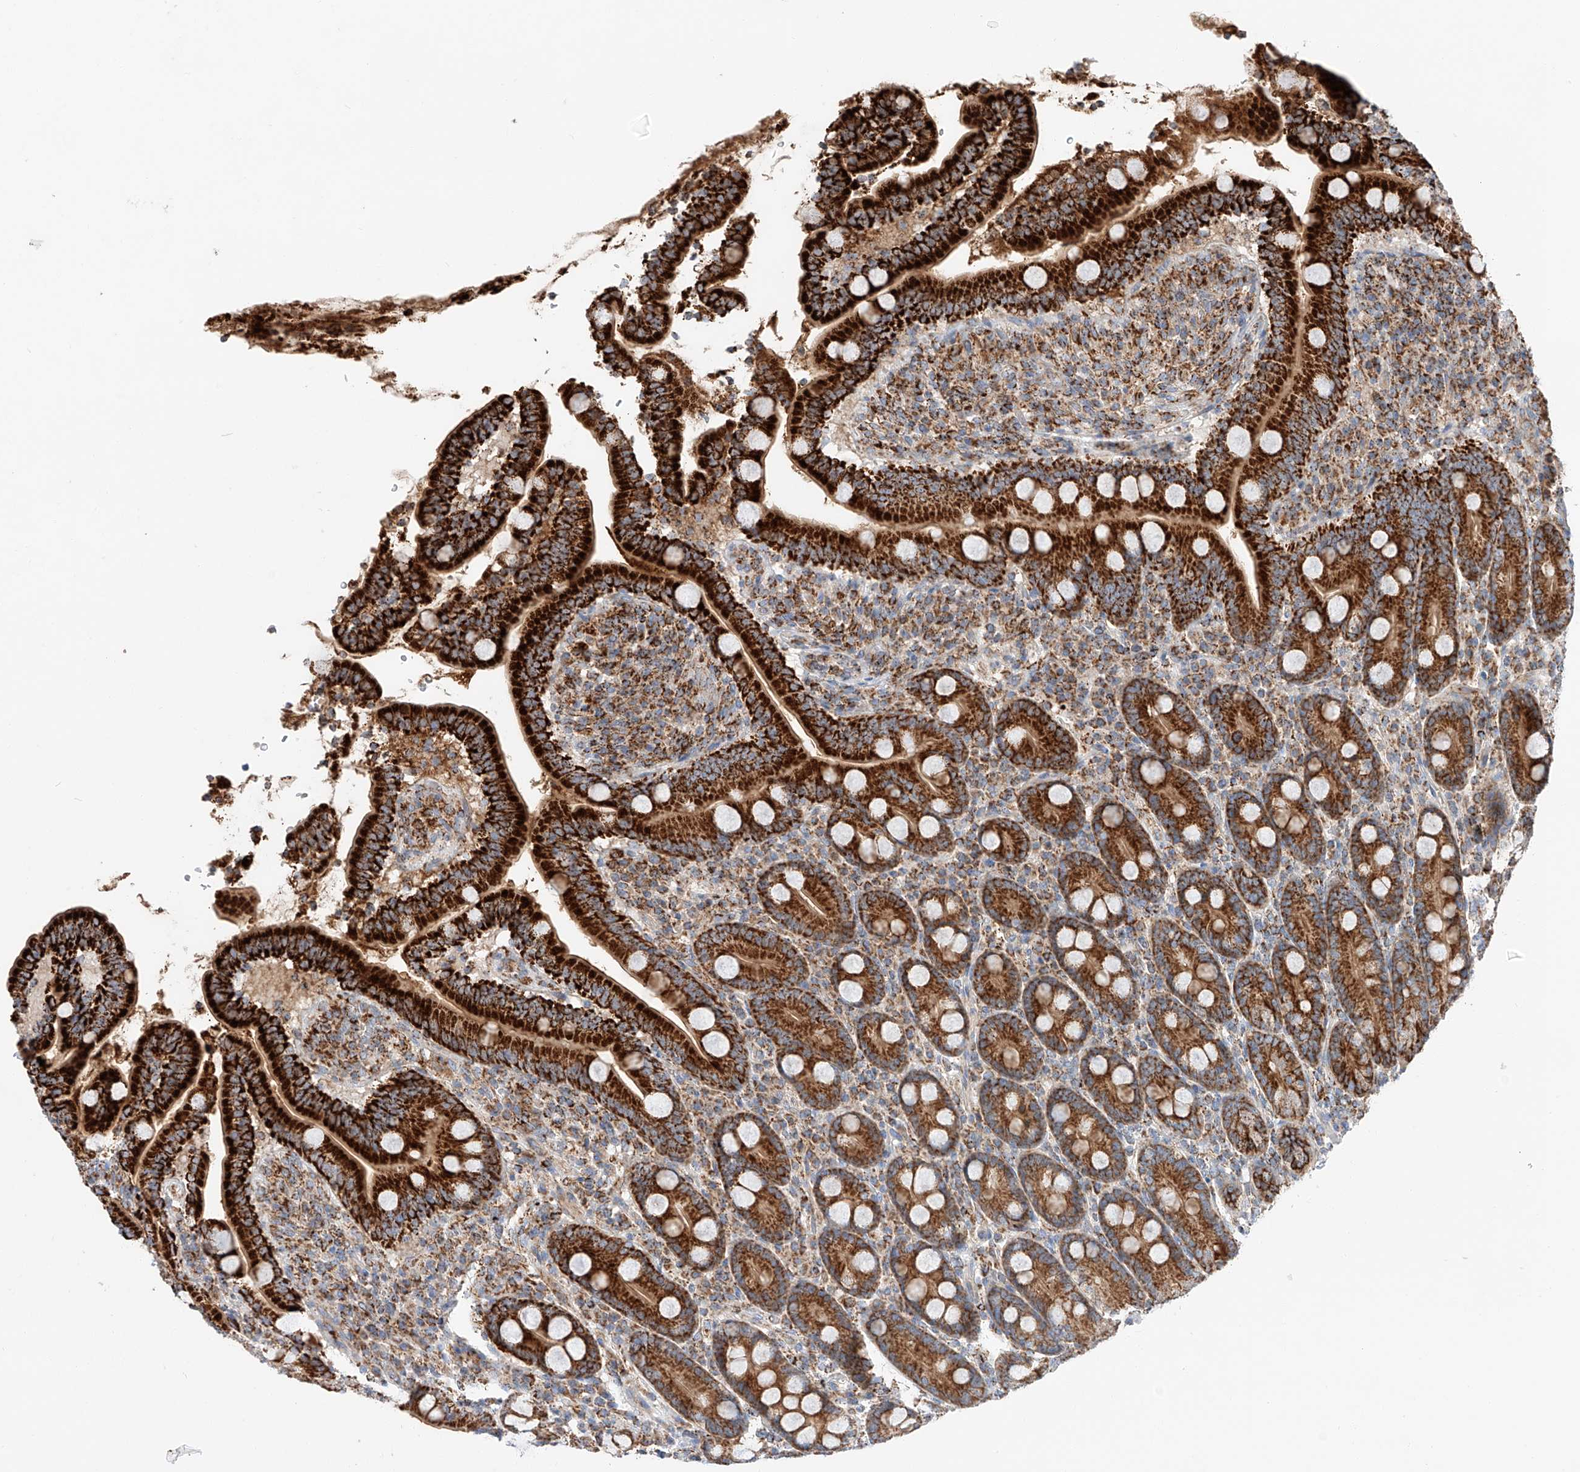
{"staining": {"intensity": "strong", "quantity": ">75%", "location": "cytoplasmic/membranous"}, "tissue": "duodenum", "cell_type": "Glandular cells", "image_type": "normal", "snomed": [{"axis": "morphology", "description": "Normal tissue, NOS"}, {"axis": "topography", "description": "Duodenum"}], "caption": "Immunohistochemical staining of unremarkable duodenum reveals high levels of strong cytoplasmic/membranous expression in about >75% of glandular cells. (Stains: DAB in brown, nuclei in blue, Microscopy: brightfield microscopy at high magnification).", "gene": "RUSC1", "patient": {"sex": "male", "age": 35}}